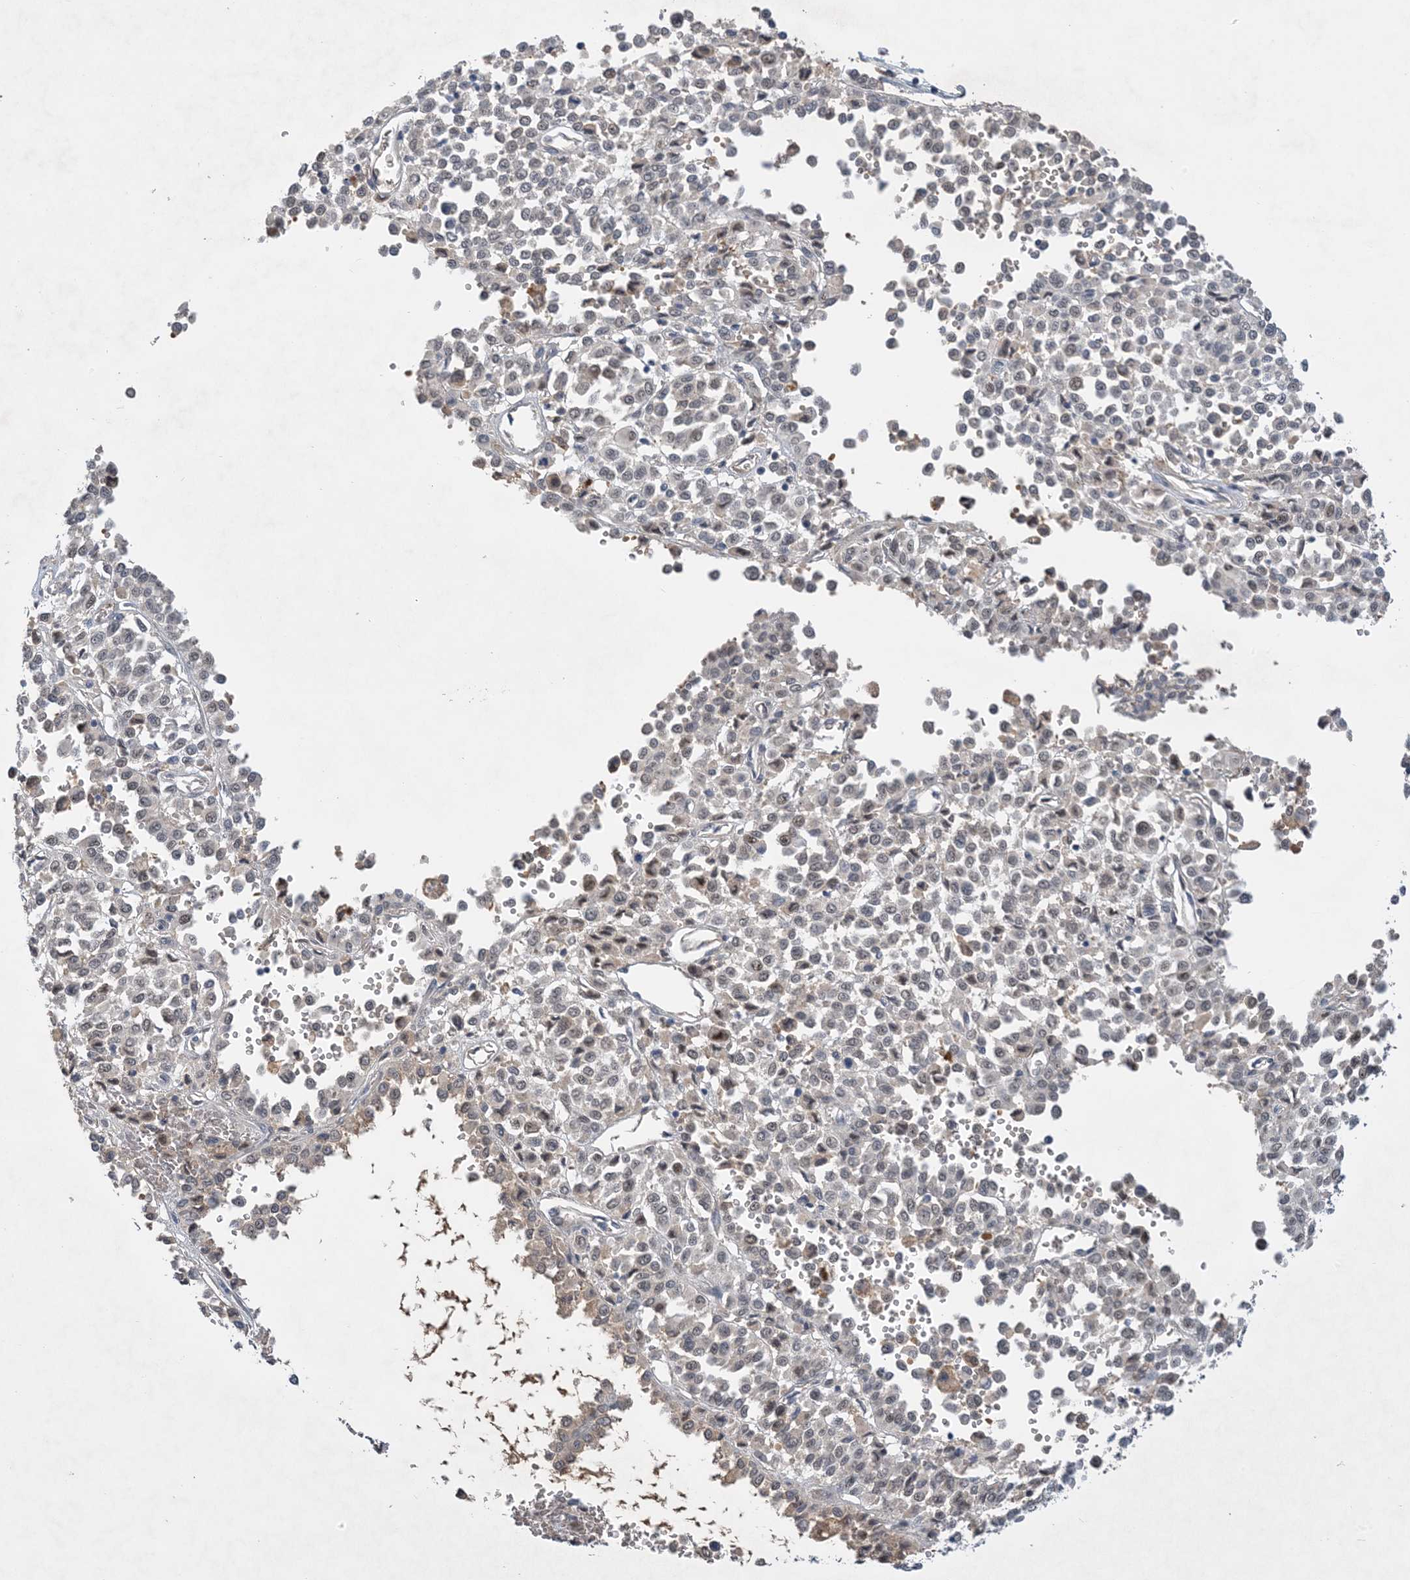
{"staining": {"intensity": "weak", "quantity": "<25%", "location": "nuclear"}, "tissue": "melanoma", "cell_type": "Tumor cells", "image_type": "cancer", "snomed": [{"axis": "morphology", "description": "Malignant melanoma, Metastatic site"}, {"axis": "topography", "description": "Pancreas"}], "caption": "DAB (3,3'-diaminobenzidine) immunohistochemical staining of melanoma reveals no significant expression in tumor cells.", "gene": "UBE2E1", "patient": {"sex": "female", "age": 30}}